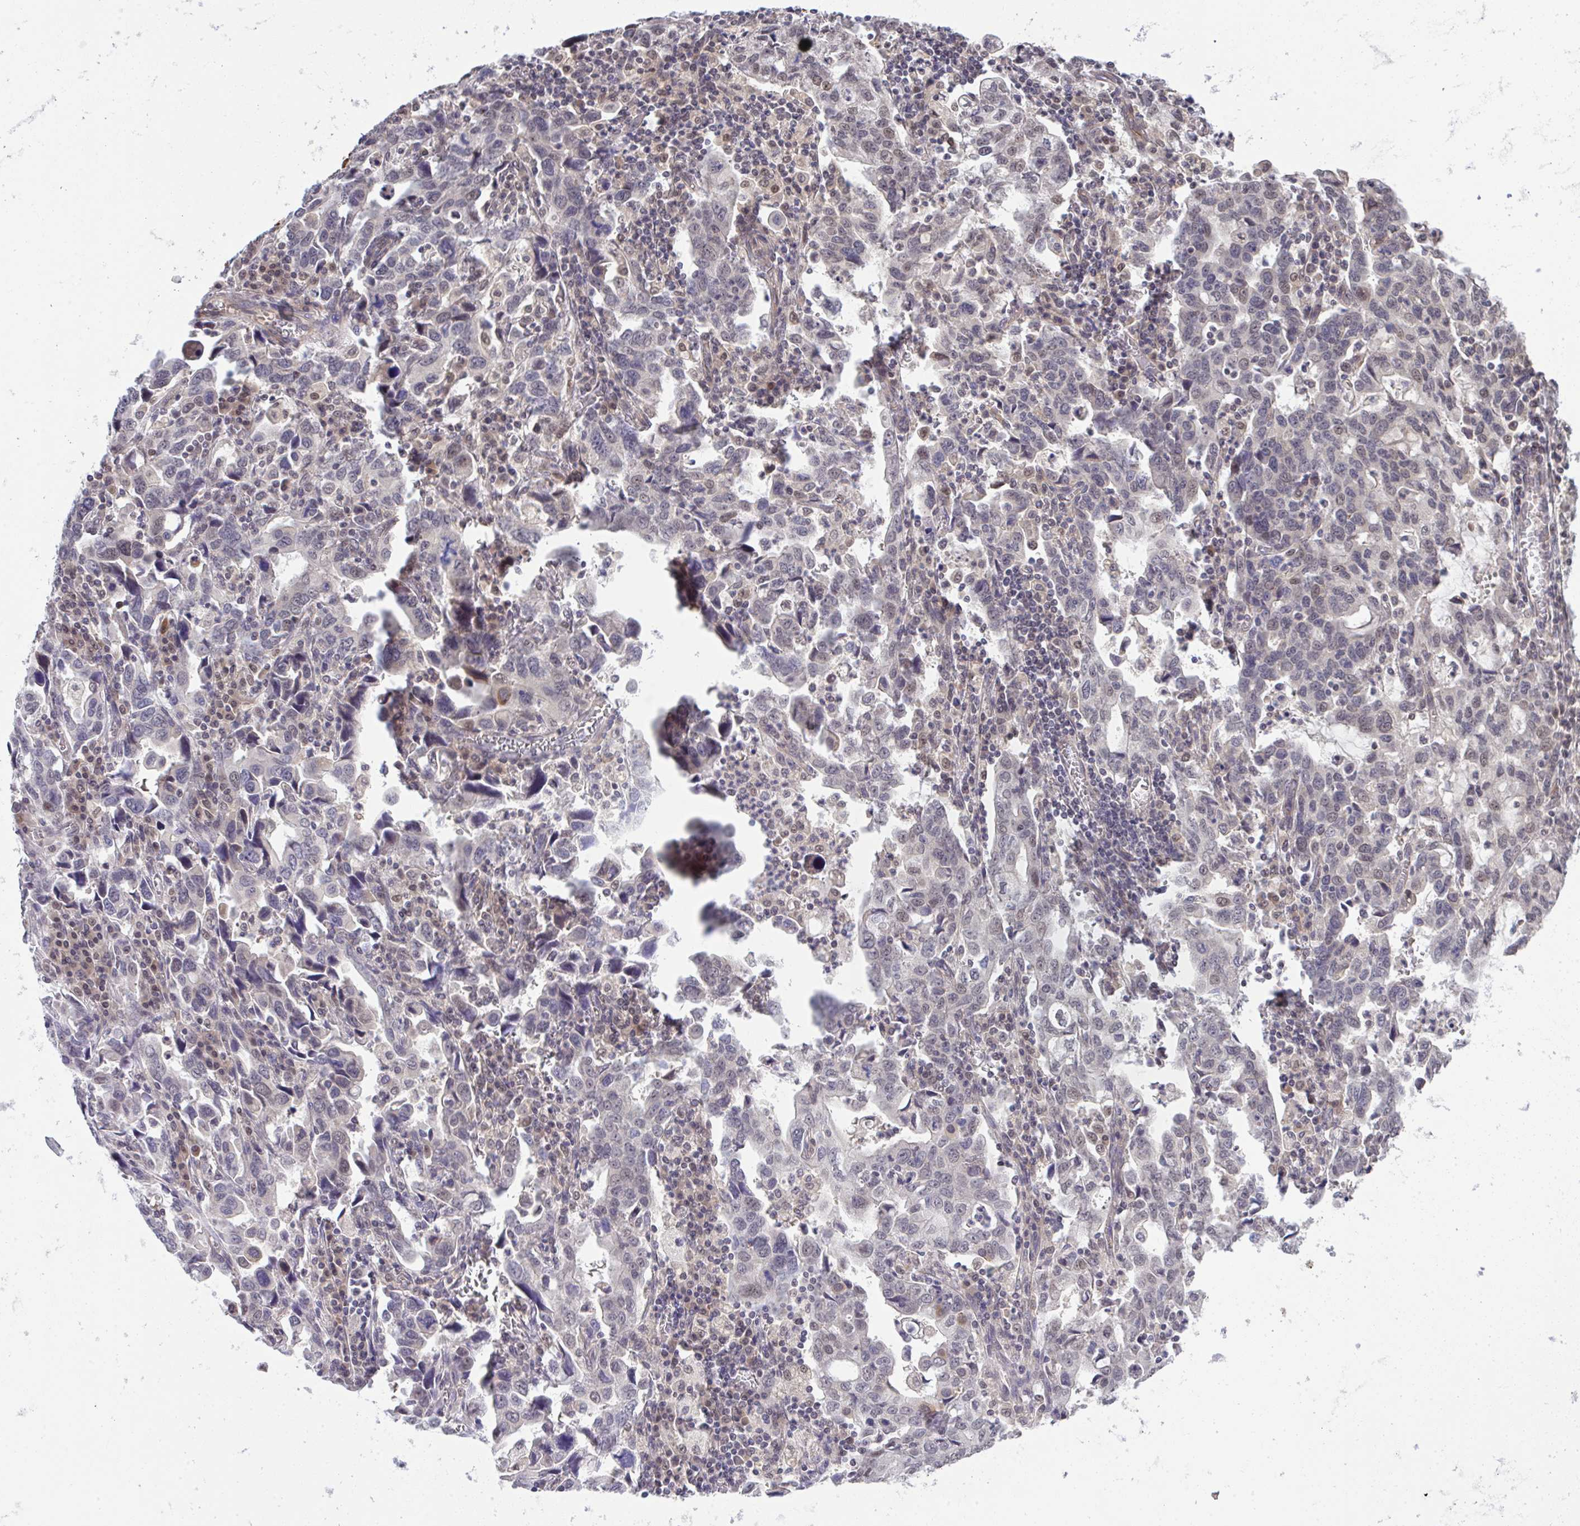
{"staining": {"intensity": "weak", "quantity": "<25%", "location": "nuclear"}, "tissue": "stomach cancer", "cell_type": "Tumor cells", "image_type": "cancer", "snomed": [{"axis": "morphology", "description": "Adenocarcinoma, NOS"}, {"axis": "topography", "description": "Stomach, upper"}], "caption": "Adenocarcinoma (stomach) stained for a protein using immunohistochemistry (IHC) demonstrates no positivity tumor cells.", "gene": "C9orf64", "patient": {"sex": "male", "age": 85}}